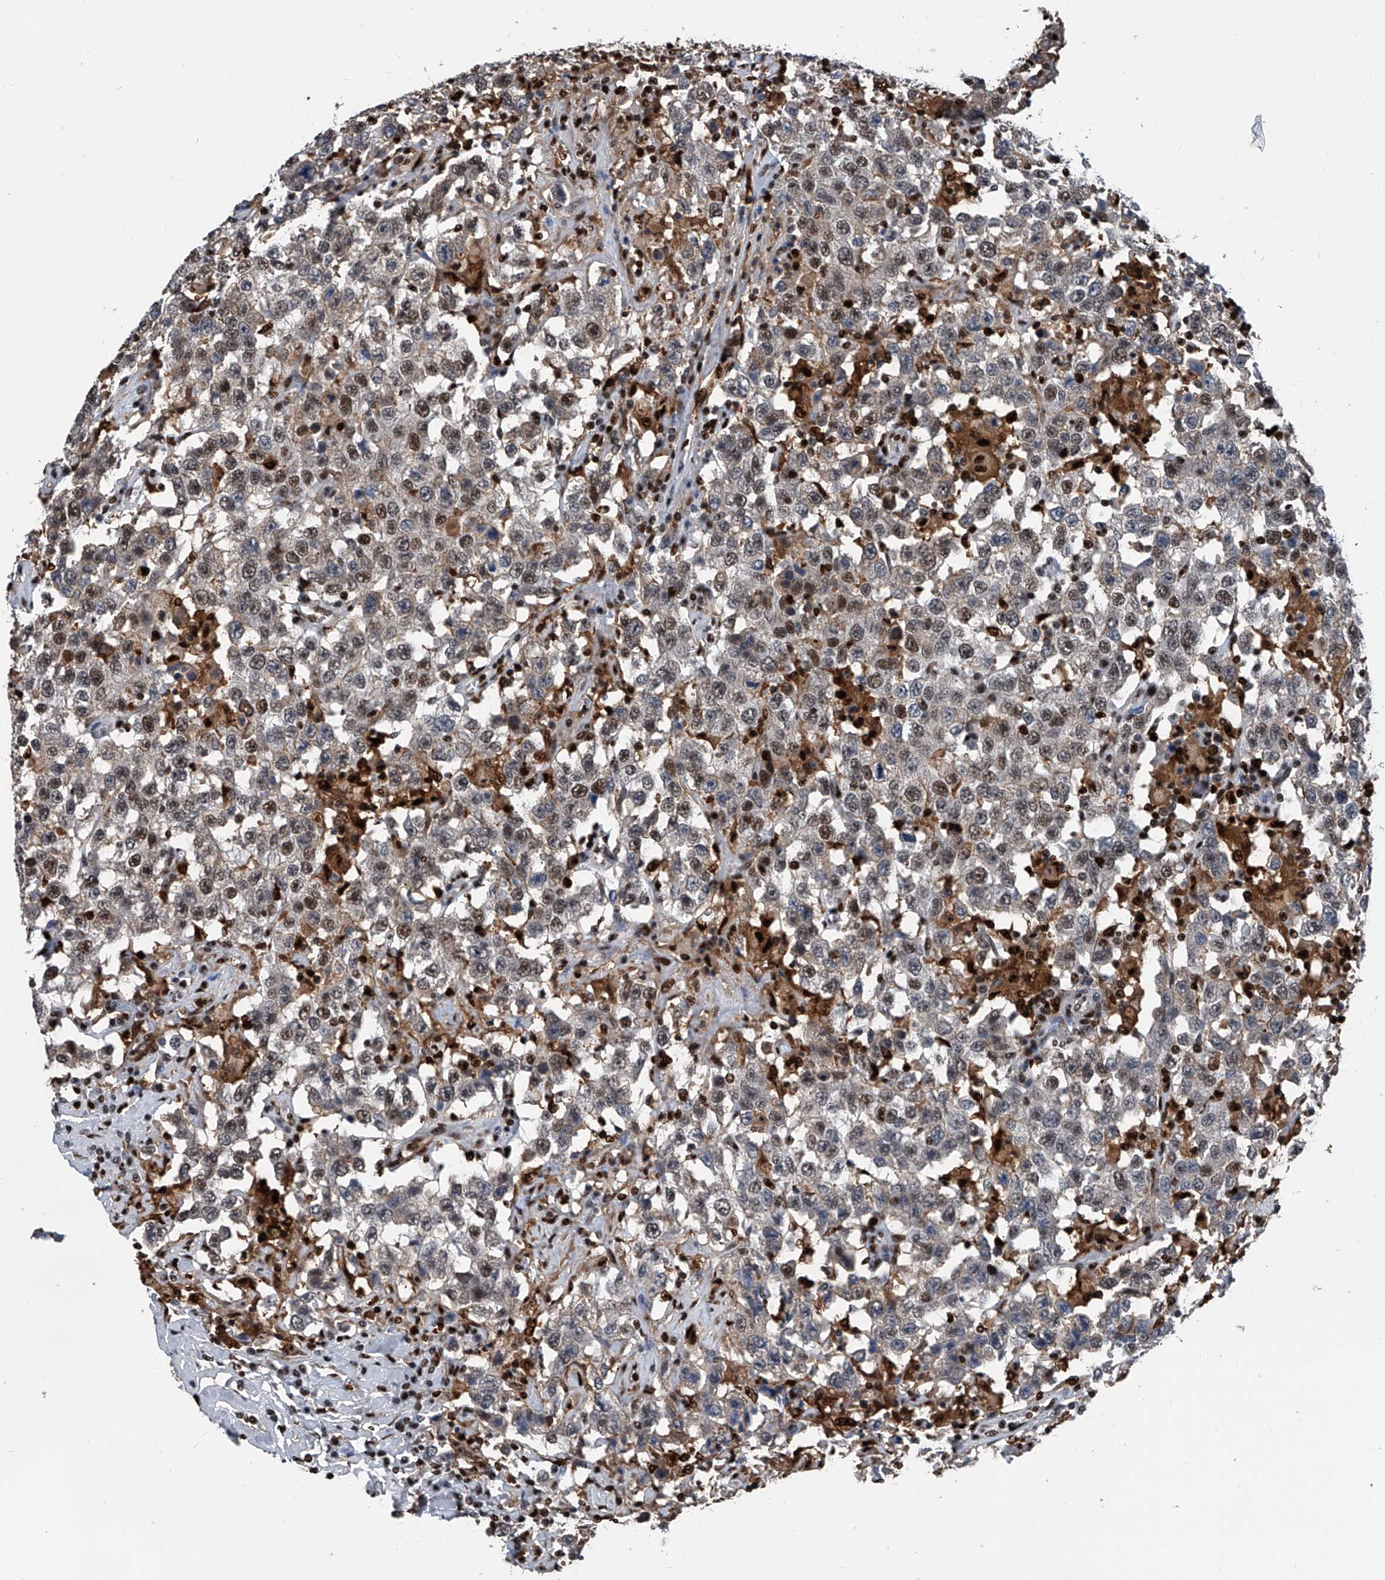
{"staining": {"intensity": "weak", "quantity": "<25%", "location": "nuclear"}, "tissue": "testis cancer", "cell_type": "Tumor cells", "image_type": "cancer", "snomed": [{"axis": "morphology", "description": "Seminoma, NOS"}, {"axis": "topography", "description": "Testis"}], "caption": "This is a image of immunohistochemistry (IHC) staining of testis seminoma, which shows no expression in tumor cells.", "gene": "FKBP5", "patient": {"sex": "male", "age": 41}}